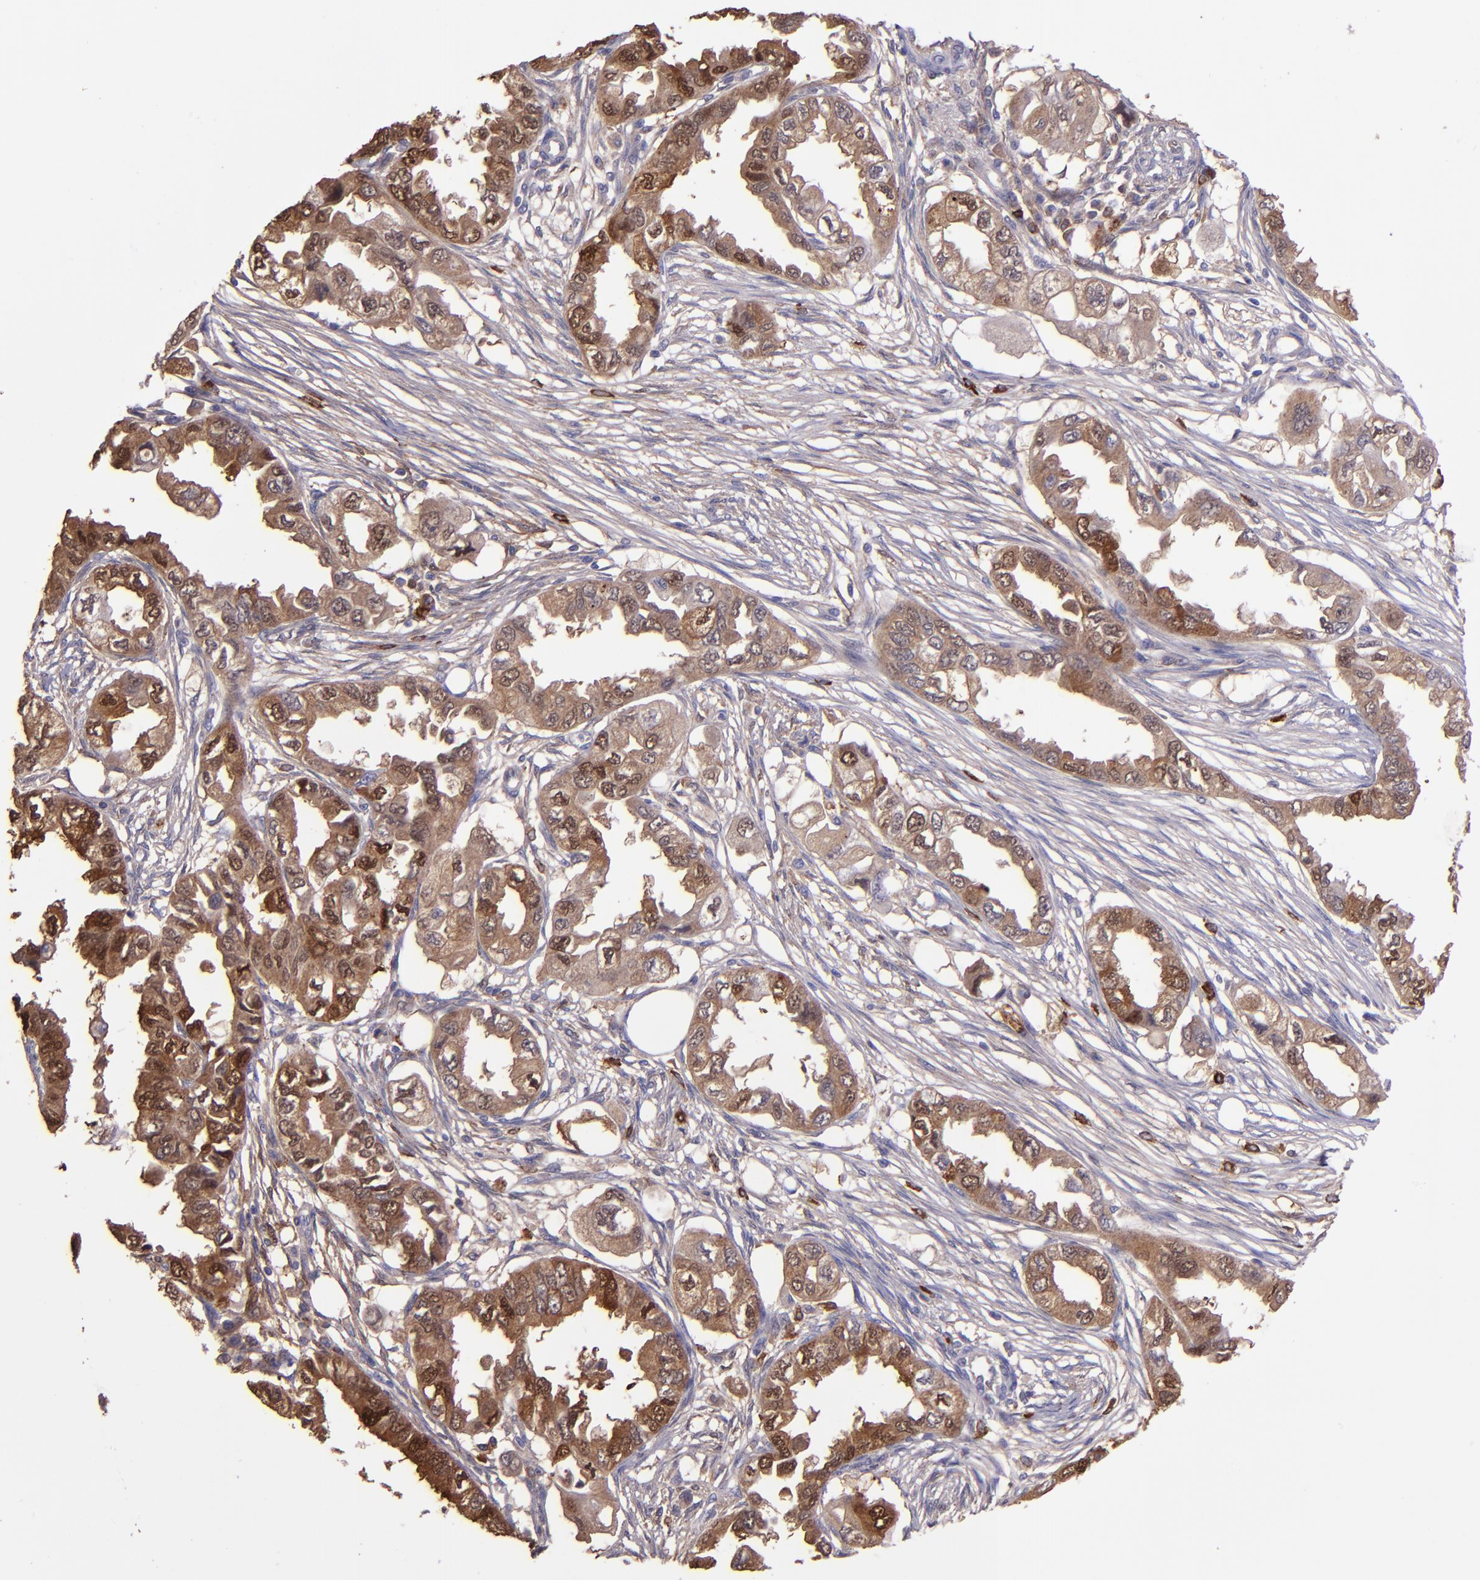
{"staining": {"intensity": "moderate", "quantity": ">75%", "location": "cytoplasmic/membranous,nuclear"}, "tissue": "endometrial cancer", "cell_type": "Tumor cells", "image_type": "cancer", "snomed": [{"axis": "morphology", "description": "Adenocarcinoma, NOS"}, {"axis": "topography", "description": "Endometrium"}], "caption": "Adenocarcinoma (endometrial) tissue displays moderate cytoplasmic/membranous and nuclear staining in approximately >75% of tumor cells", "gene": "WASHC1", "patient": {"sex": "female", "age": 67}}